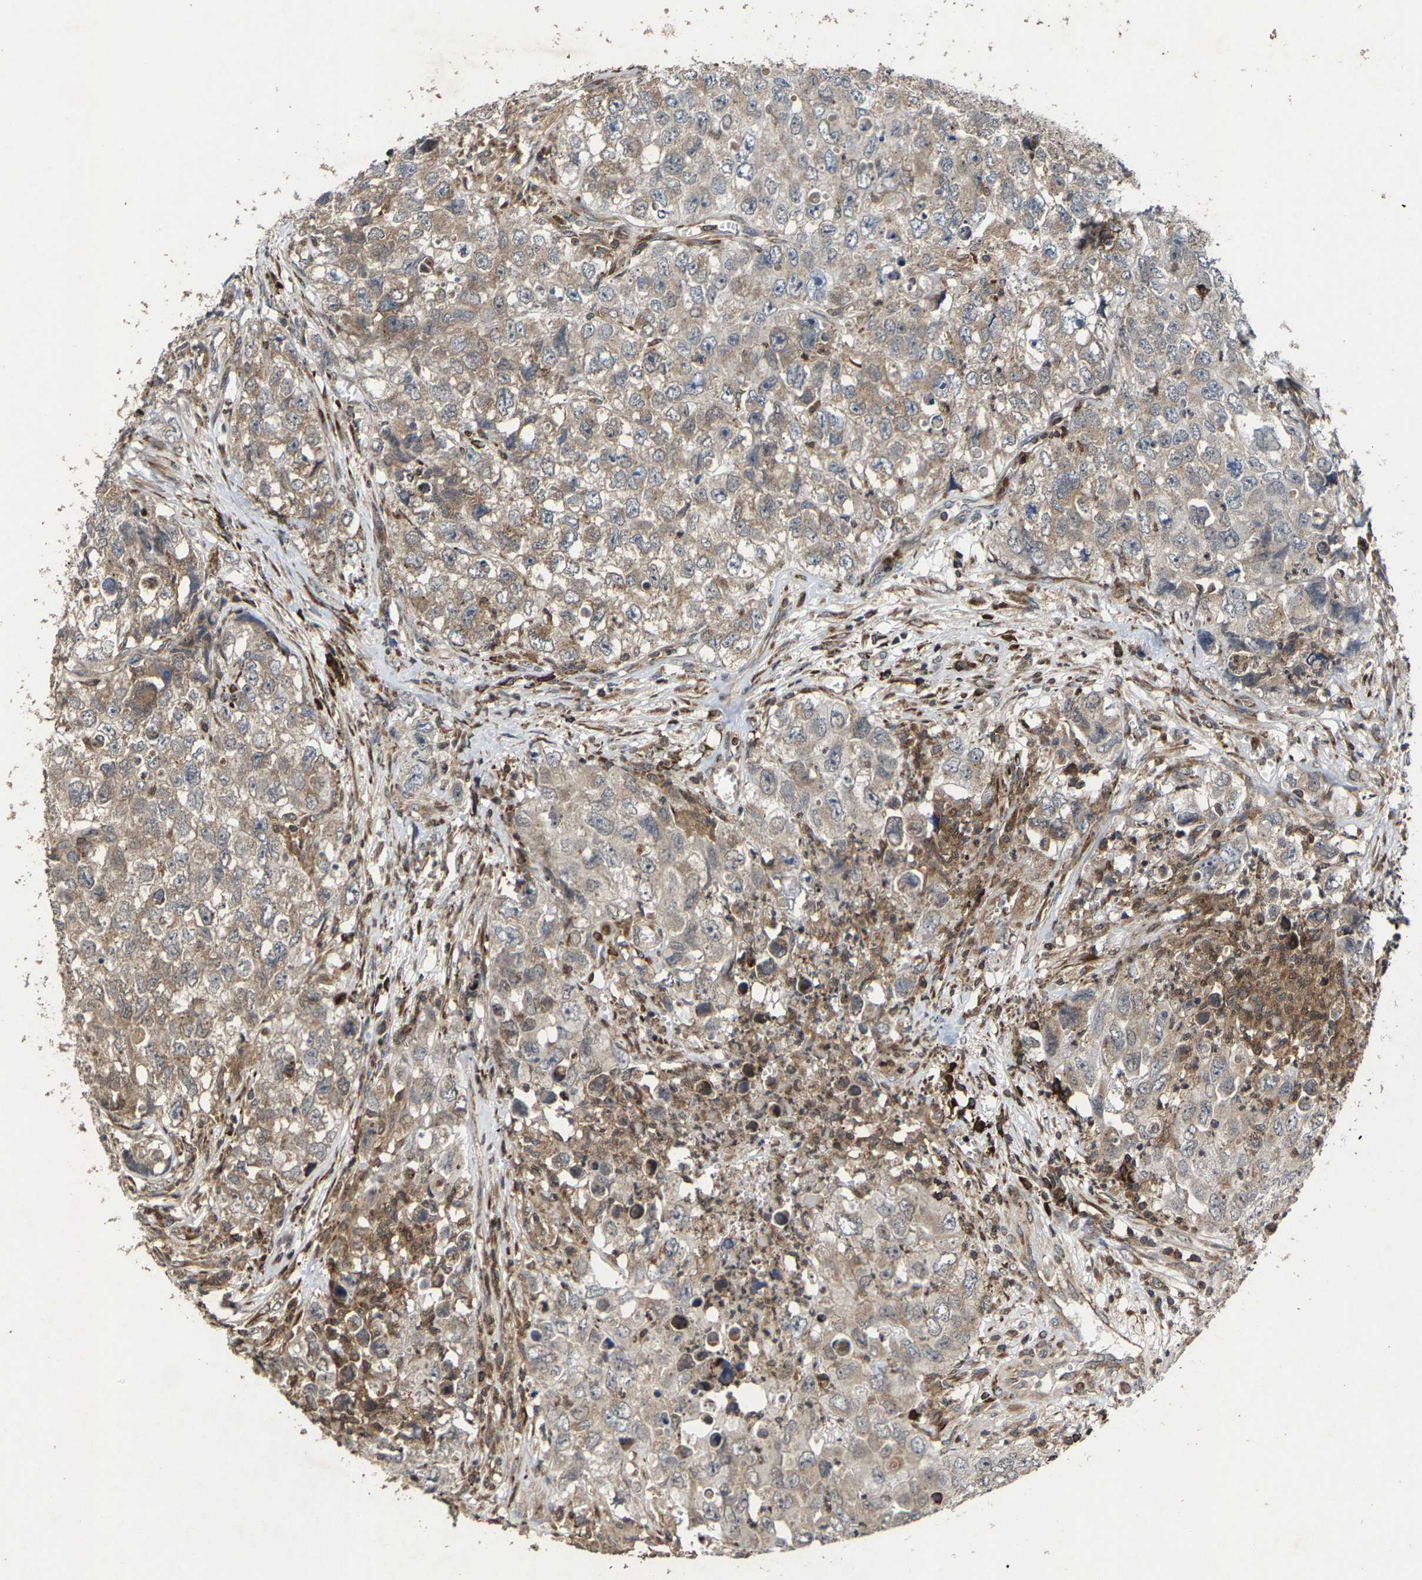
{"staining": {"intensity": "weak", "quantity": ">75%", "location": "cytoplasmic/membranous"}, "tissue": "testis cancer", "cell_type": "Tumor cells", "image_type": "cancer", "snomed": [{"axis": "morphology", "description": "Seminoma, NOS"}, {"axis": "morphology", "description": "Carcinoma, Embryonal, NOS"}, {"axis": "topography", "description": "Testis"}], "caption": "Weak cytoplasmic/membranous staining for a protein is seen in about >75% of tumor cells of testis cancer (embryonal carcinoma) using IHC.", "gene": "FGD3", "patient": {"sex": "male", "age": 43}}